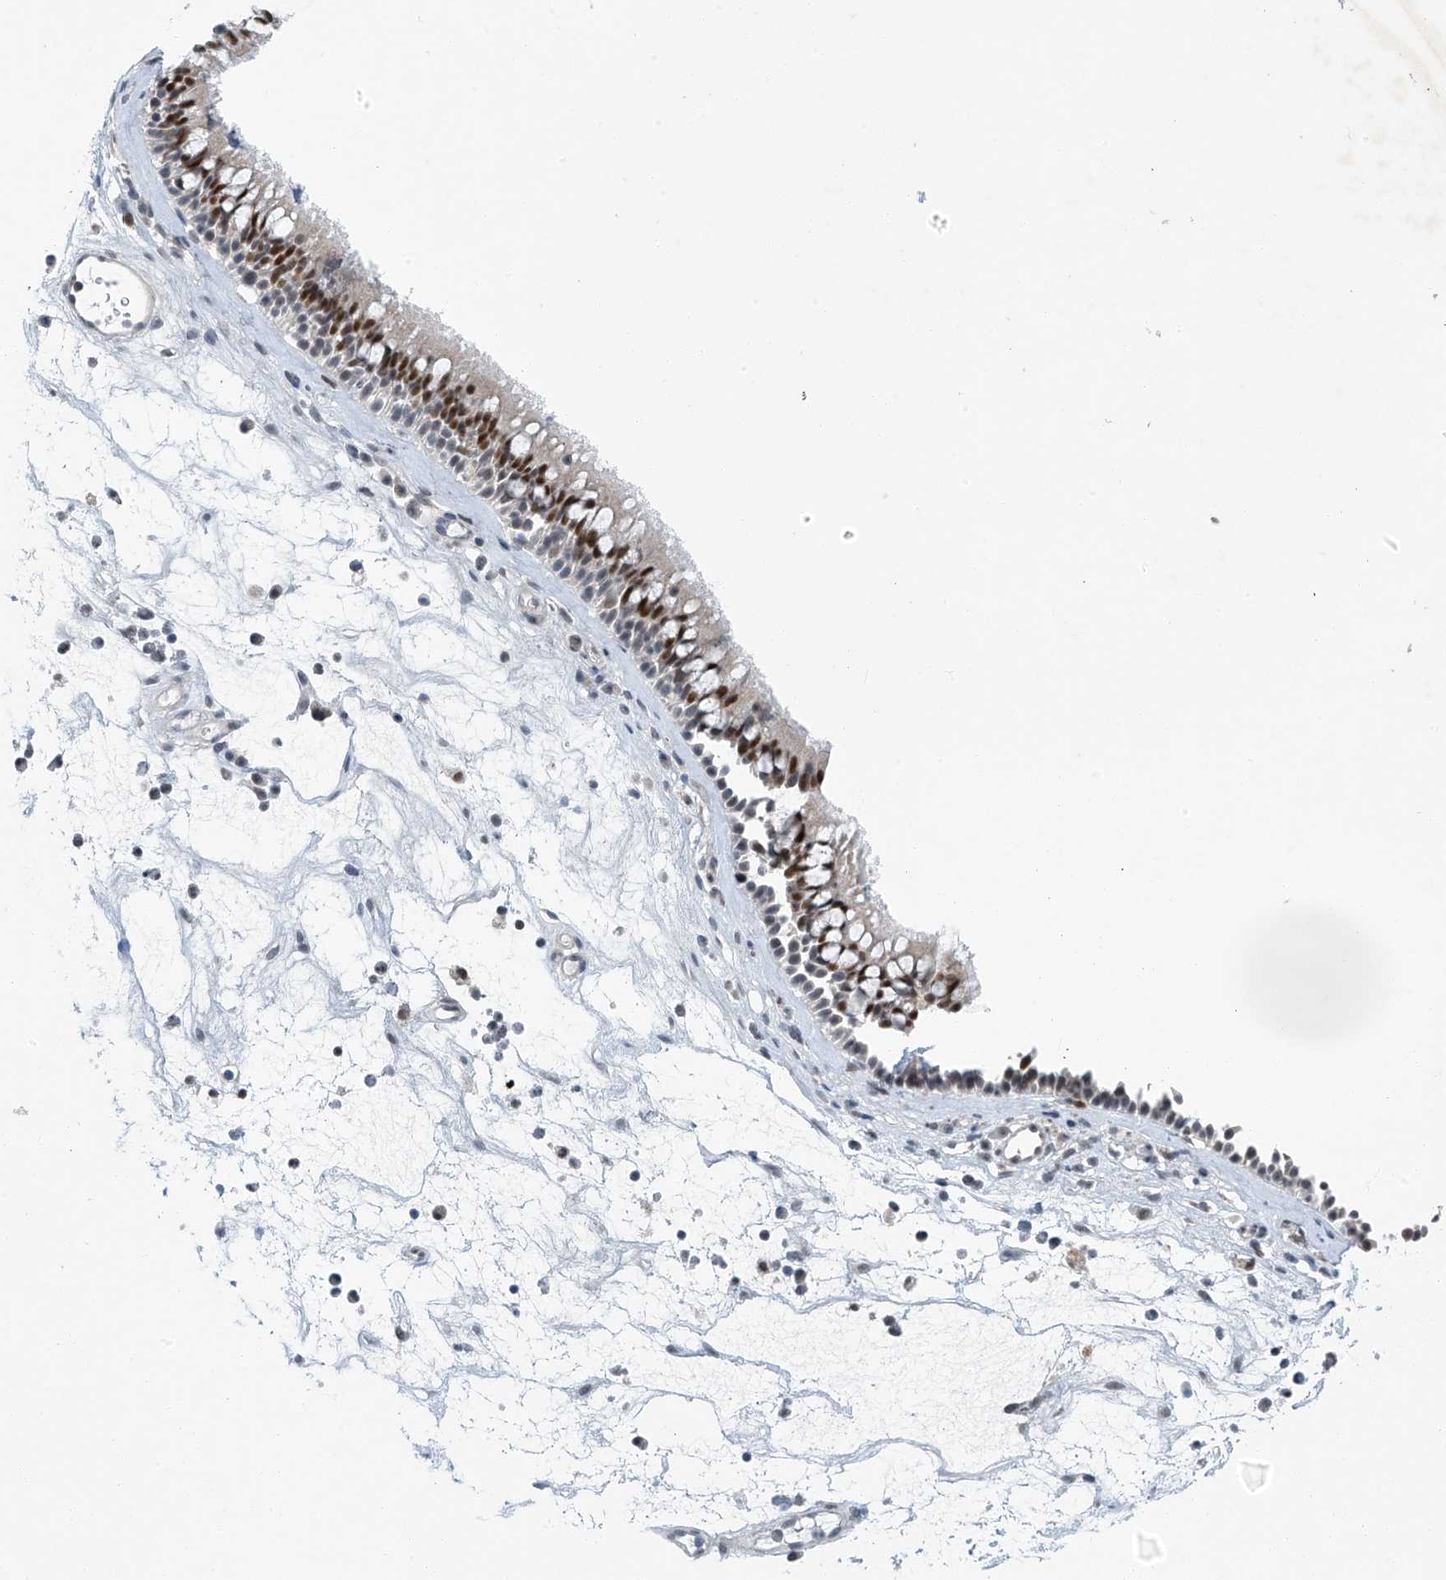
{"staining": {"intensity": "moderate", "quantity": "25%-75%", "location": "nuclear"}, "tissue": "nasopharynx", "cell_type": "Respiratory epithelial cells", "image_type": "normal", "snomed": [{"axis": "morphology", "description": "Normal tissue, NOS"}, {"axis": "morphology", "description": "Inflammation, NOS"}, {"axis": "morphology", "description": "Malignant melanoma, Metastatic site"}, {"axis": "topography", "description": "Nasopharynx"}], "caption": "The histopathology image shows a brown stain indicating the presence of a protein in the nuclear of respiratory epithelial cells in nasopharynx. The protein of interest is stained brown, and the nuclei are stained in blue (DAB (3,3'-diaminobenzidine) IHC with brightfield microscopy, high magnification).", "gene": "TAF8", "patient": {"sex": "male", "age": 70}}